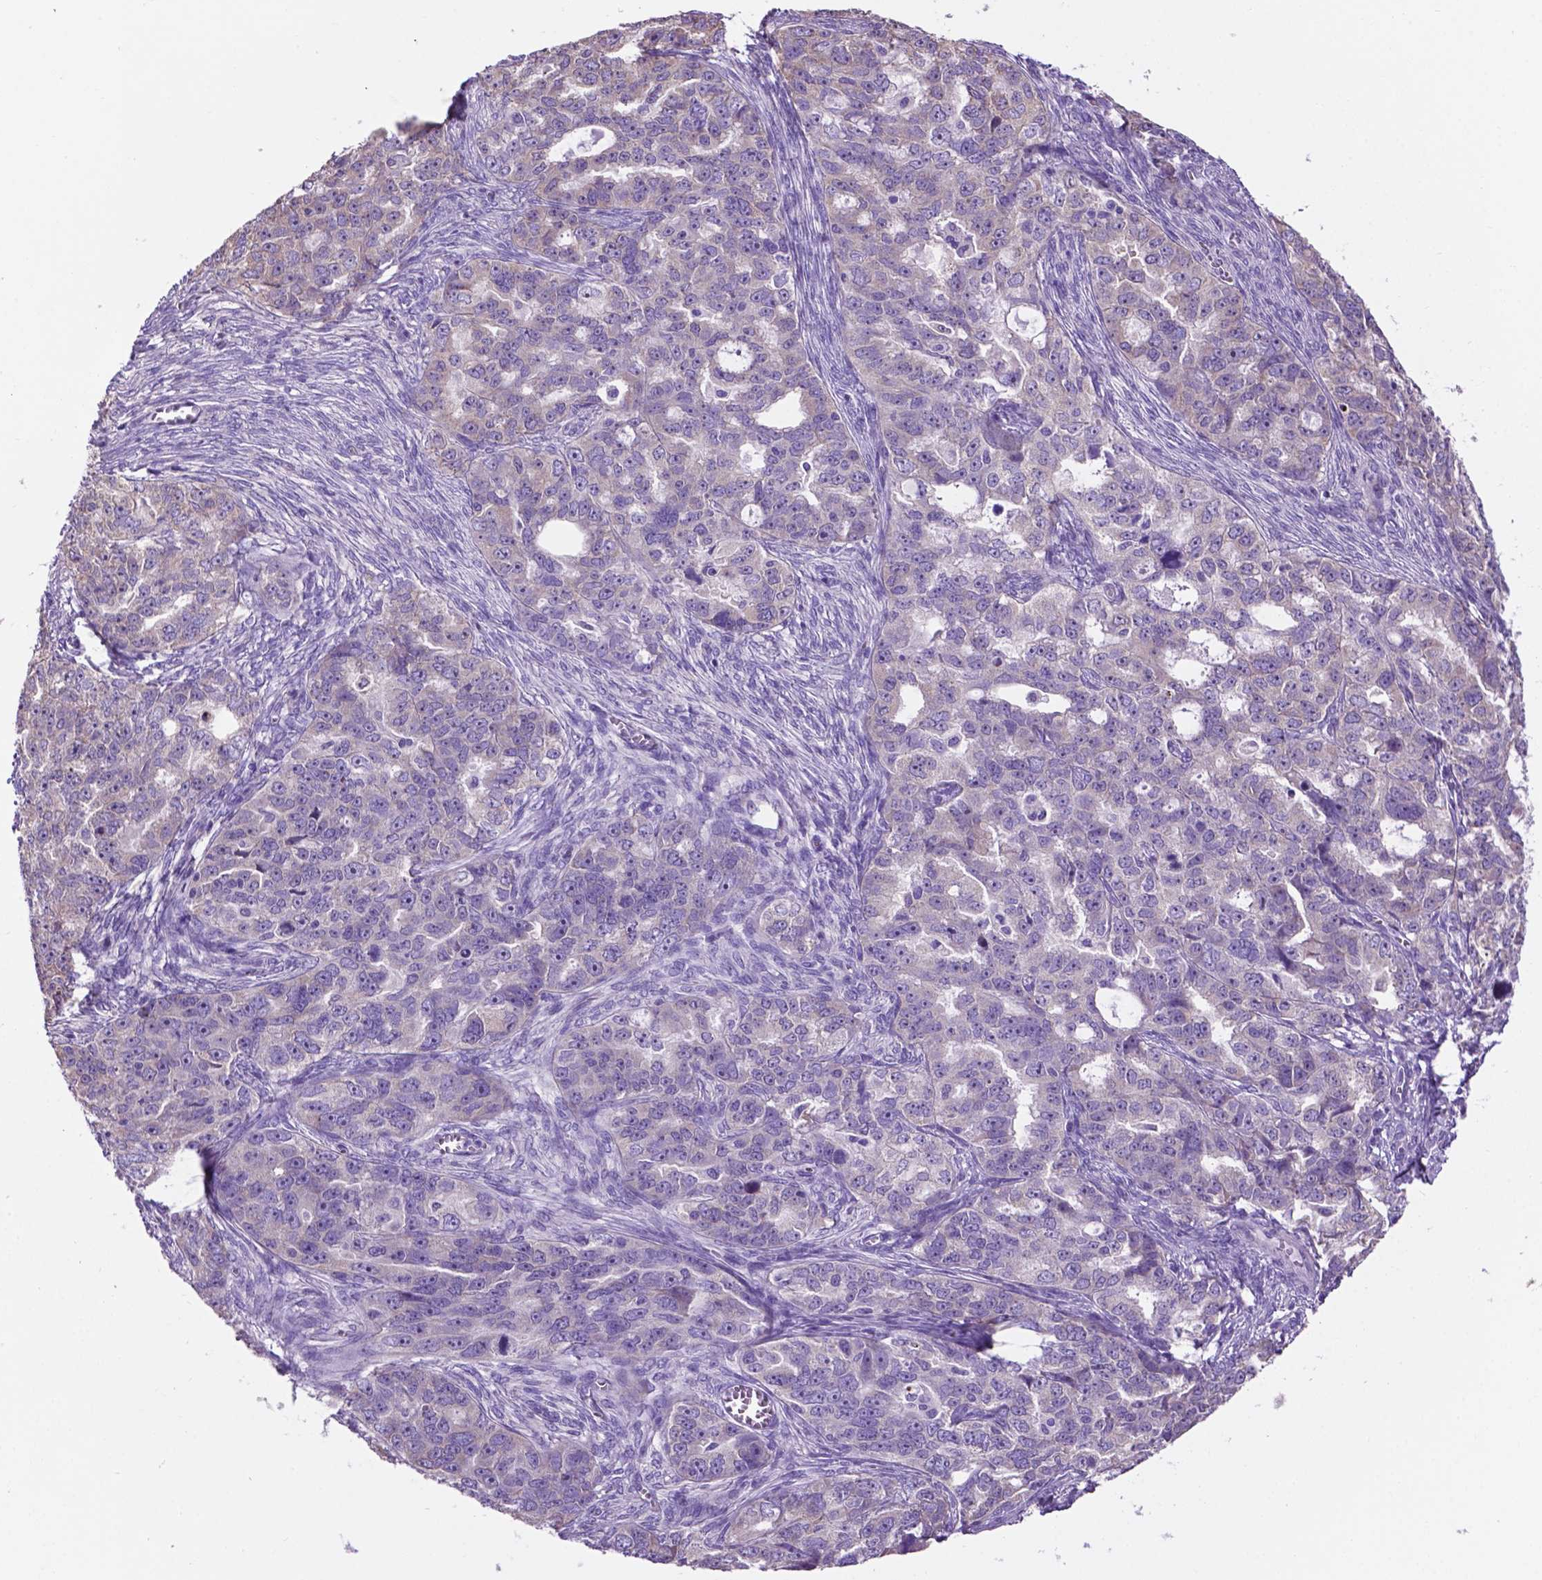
{"staining": {"intensity": "negative", "quantity": "none", "location": "none"}, "tissue": "ovarian cancer", "cell_type": "Tumor cells", "image_type": "cancer", "snomed": [{"axis": "morphology", "description": "Cystadenocarcinoma, serous, NOS"}, {"axis": "topography", "description": "Ovary"}], "caption": "This image is of ovarian cancer (serous cystadenocarcinoma) stained with immunohistochemistry (IHC) to label a protein in brown with the nuclei are counter-stained blue. There is no positivity in tumor cells.", "gene": "SPDYA", "patient": {"sex": "female", "age": 51}}